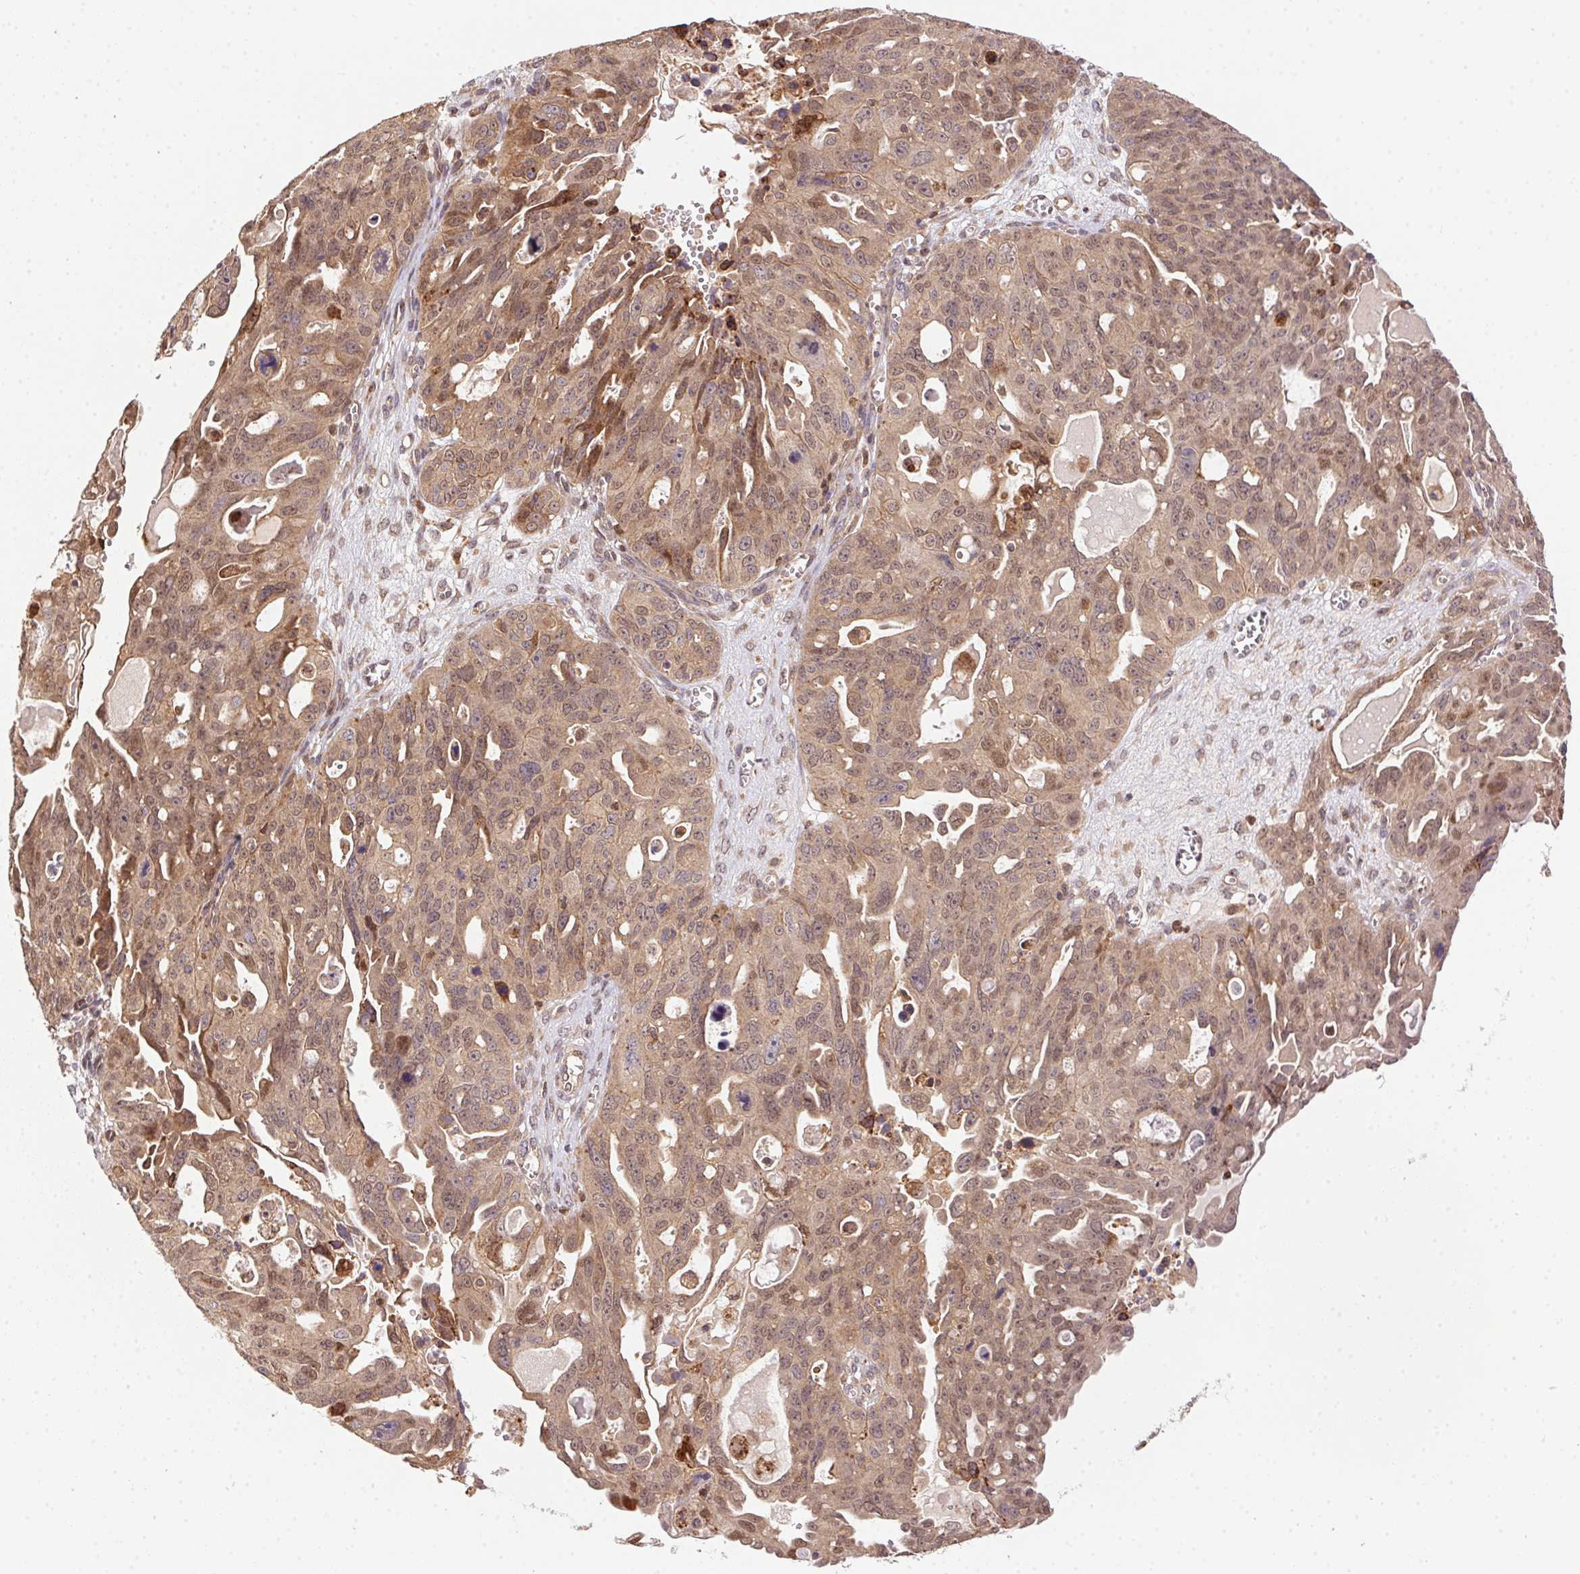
{"staining": {"intensity": "weak", "quantity": ">75%", "location": "cytoplasmic/membranous,nuclear"}, "tissue": "colorectal cancer", "cell_type": "Tumor cells", "image_type": "cancer", "snomed": [{"axis": "morphology", "description": "Adenocarcinoma, NOS"}, {"axis": "topography", "description": "Colon"}, {"axis": "topography", "description": "Rectum"}], "caption": "The photomicrograph reveals a brown stain indicating the presence of a protein in the cytoplasmic/membranous and nuclear of tumor cells in adenocarcinoma (colorectal). The staining is performed using DAB (3,3'-diaminobenzidine) brown chromogen to label protein expression. The nuclei are counter-stained blue using hematoxylin.", "gene": "MEX3D", "patient": {"sex": "male", "age": 57}}